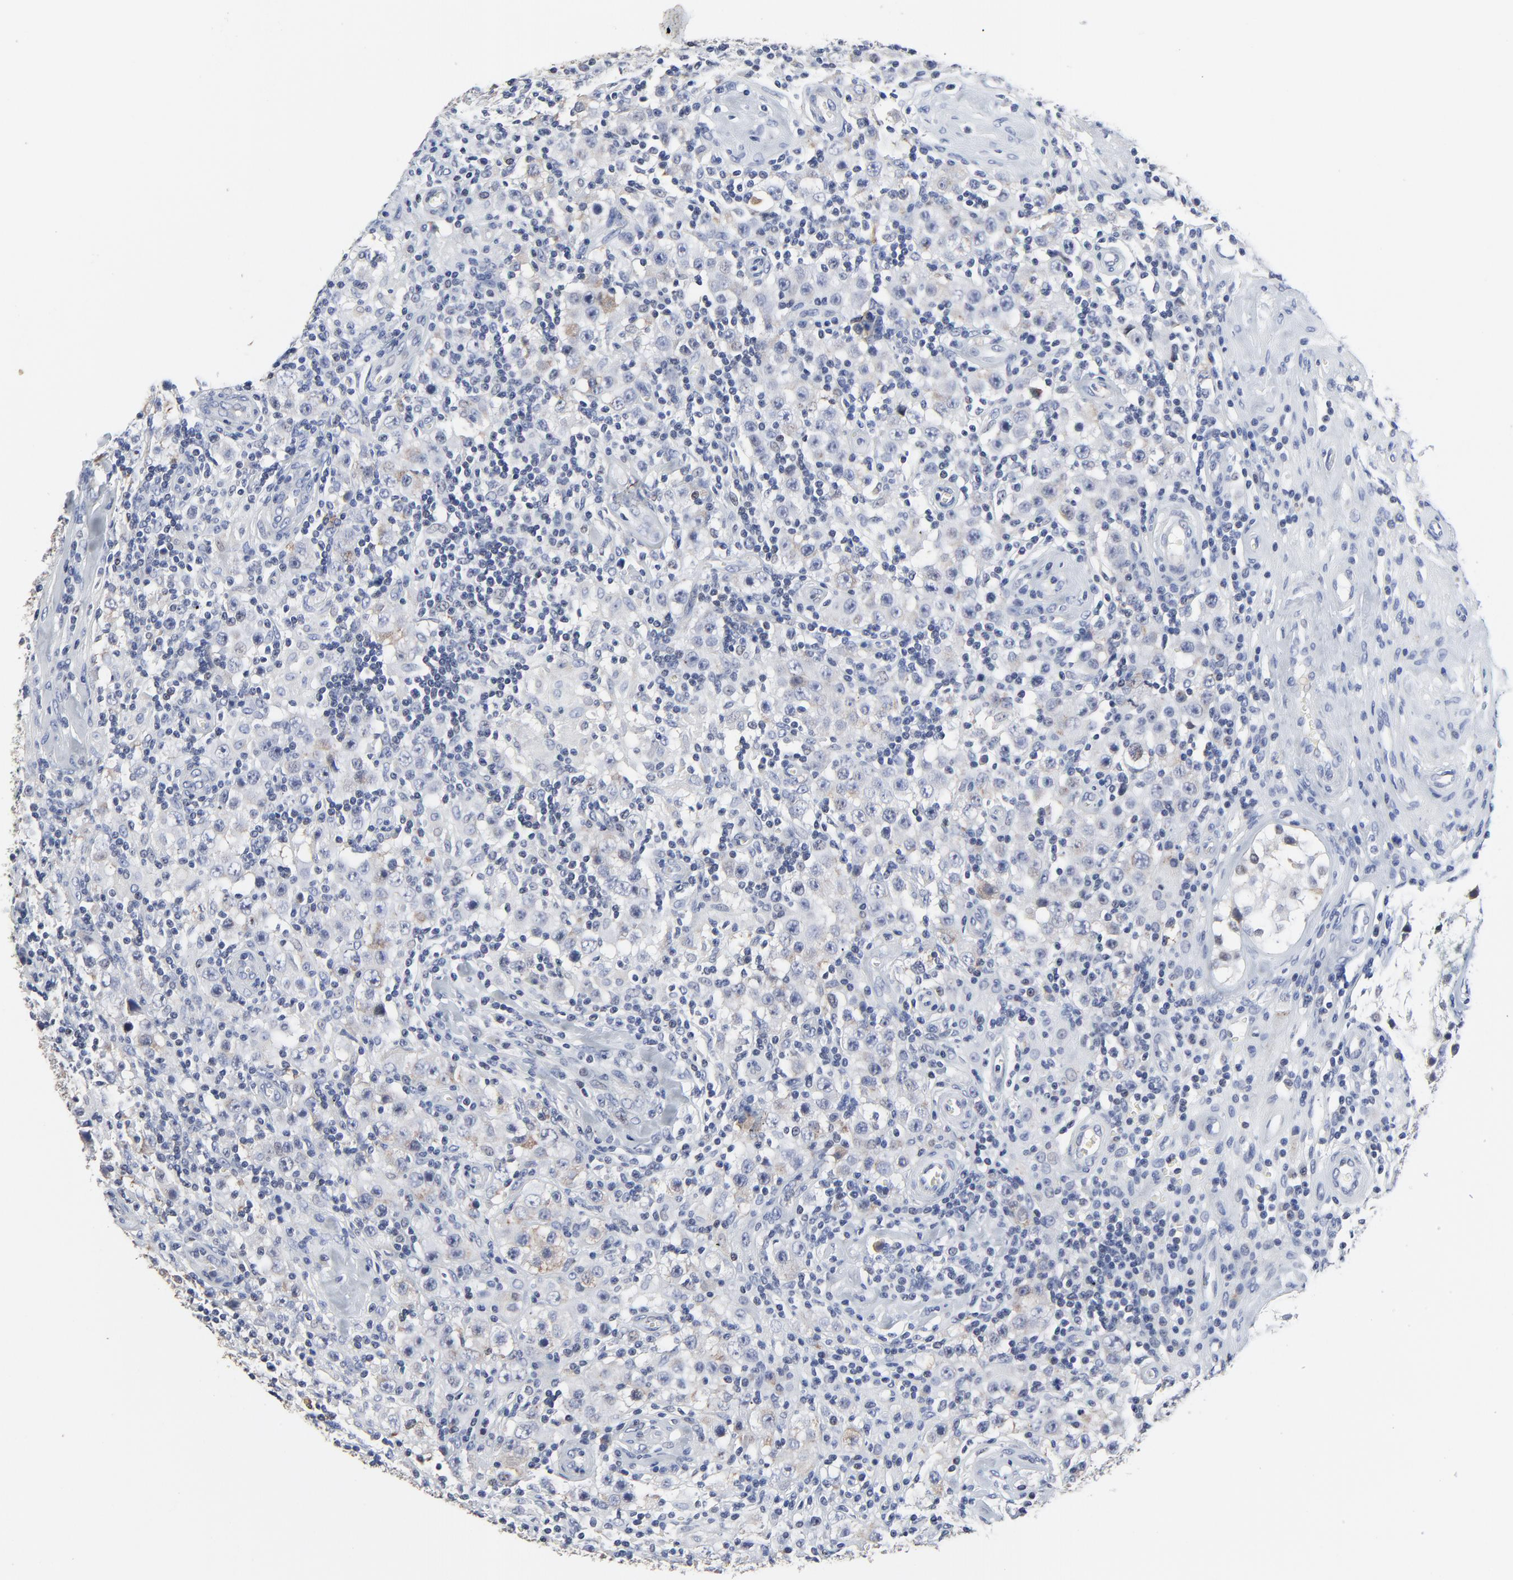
{"staining": {"intensity": "negative", "quantity": "none", "location": "none"}, "tissue": "testis cancer", "cell_type": "Tumor cells", "image_type": "cancer", "snomed": [{"axis": "morphology", "description": "Seminoma, NOS"}, {"axis": "topography", "description": "Testis"}], "caption": "This photomicrograph is of testis cancer (seminoma) stained with immunohistochemistry to label a protein in brown with the nuclei are counter-stained blue. There is no positivity in tumor cells.", "gene": "LNX1", "patient": {"sex": "male", "age": 32}}